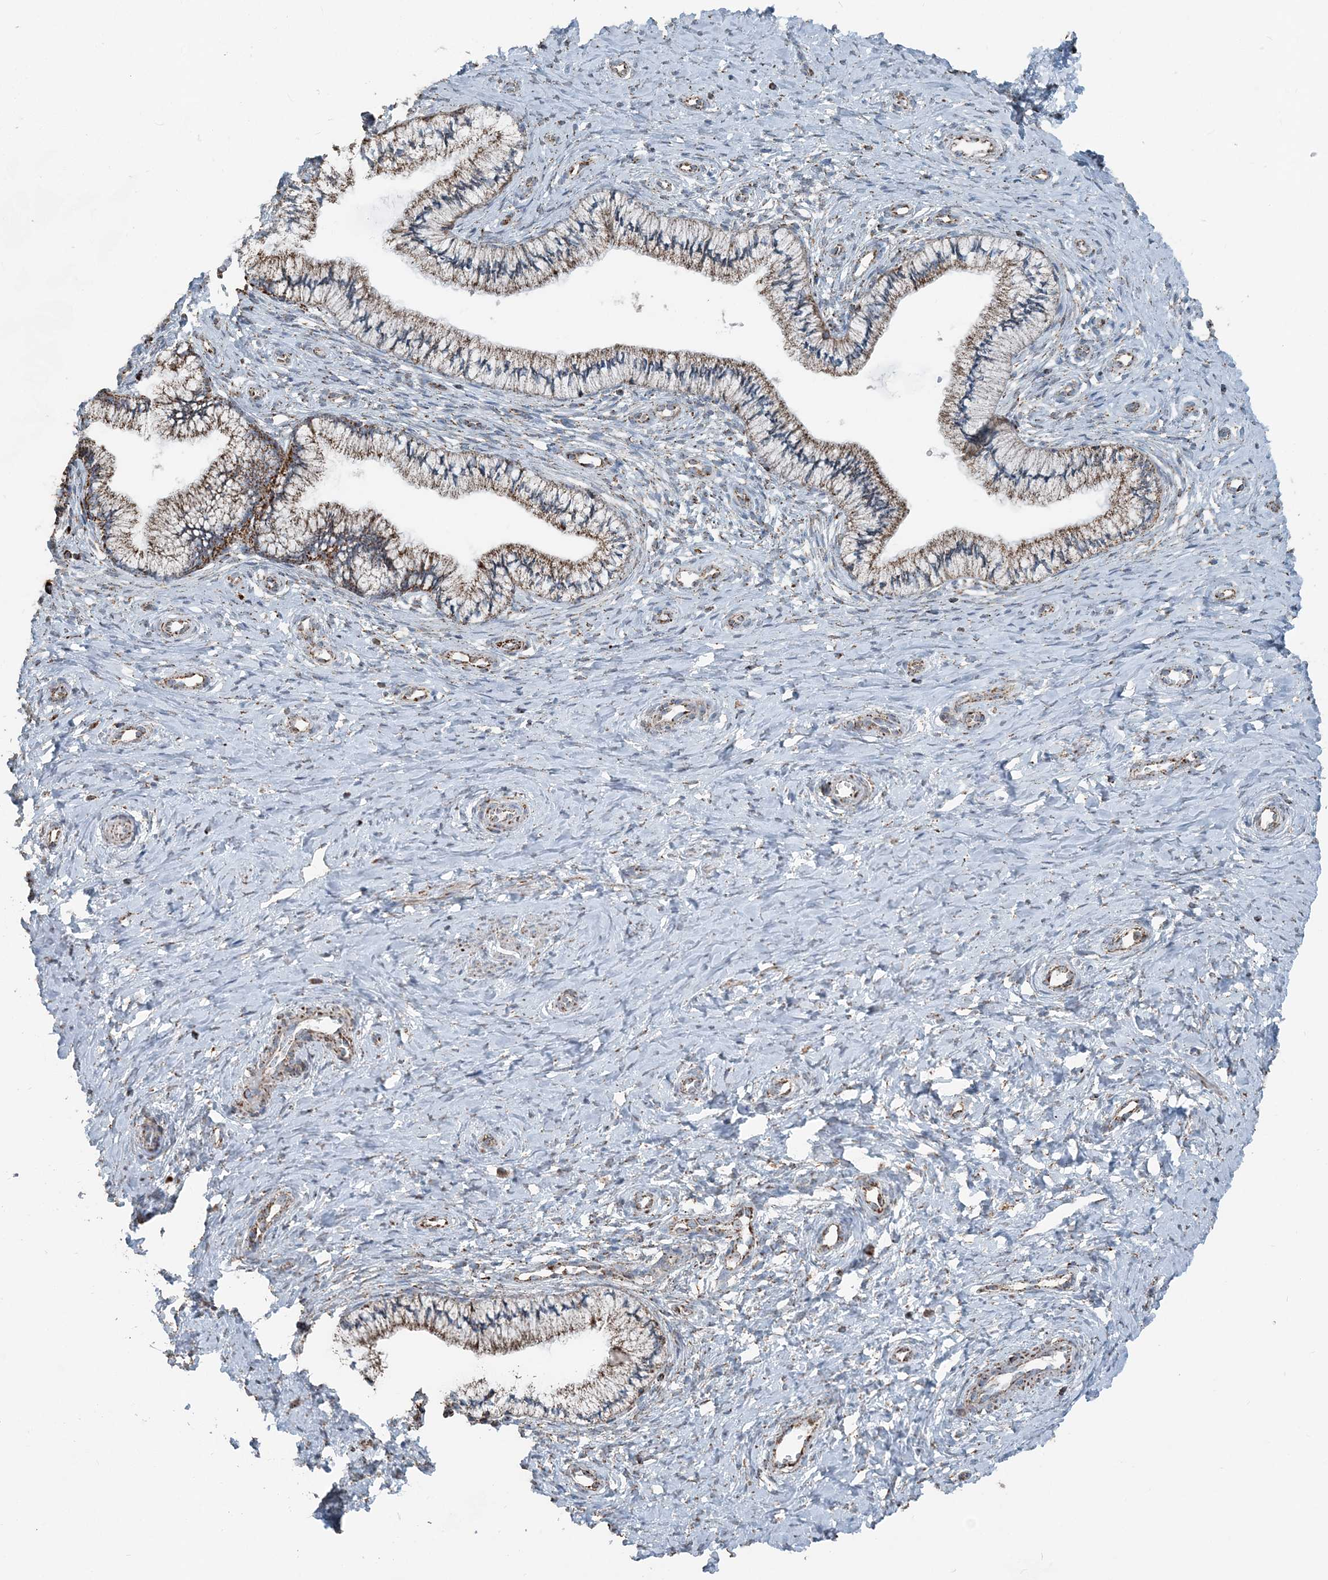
{"staining": {"intensity": "strong", "quantity": "25%-75%", "location": "cytoplasmic/membranous"}, "tissue": "cervix", "cell_type": "Glandular cells", "image_type": "normal", "snomed": [{"axis": "morphology", "description": "Normal tissue, NOS"}, {"axis": "topography", "description": "Cervix"}], "caption": "Glandular cells display high levels of strong cytoplasmic/membranous staining in approximately 25%-75% of cells in unremarkable cervix. The staining was performed using DAB (3,3'-diaminobenzidine) to visualize the protein expression in brown, while the nuclei were stained in blue with hematoxylin (Magnification: 20x).", "gene": "SUCLG1", "patient": {"sex": "female", "age": 36}}